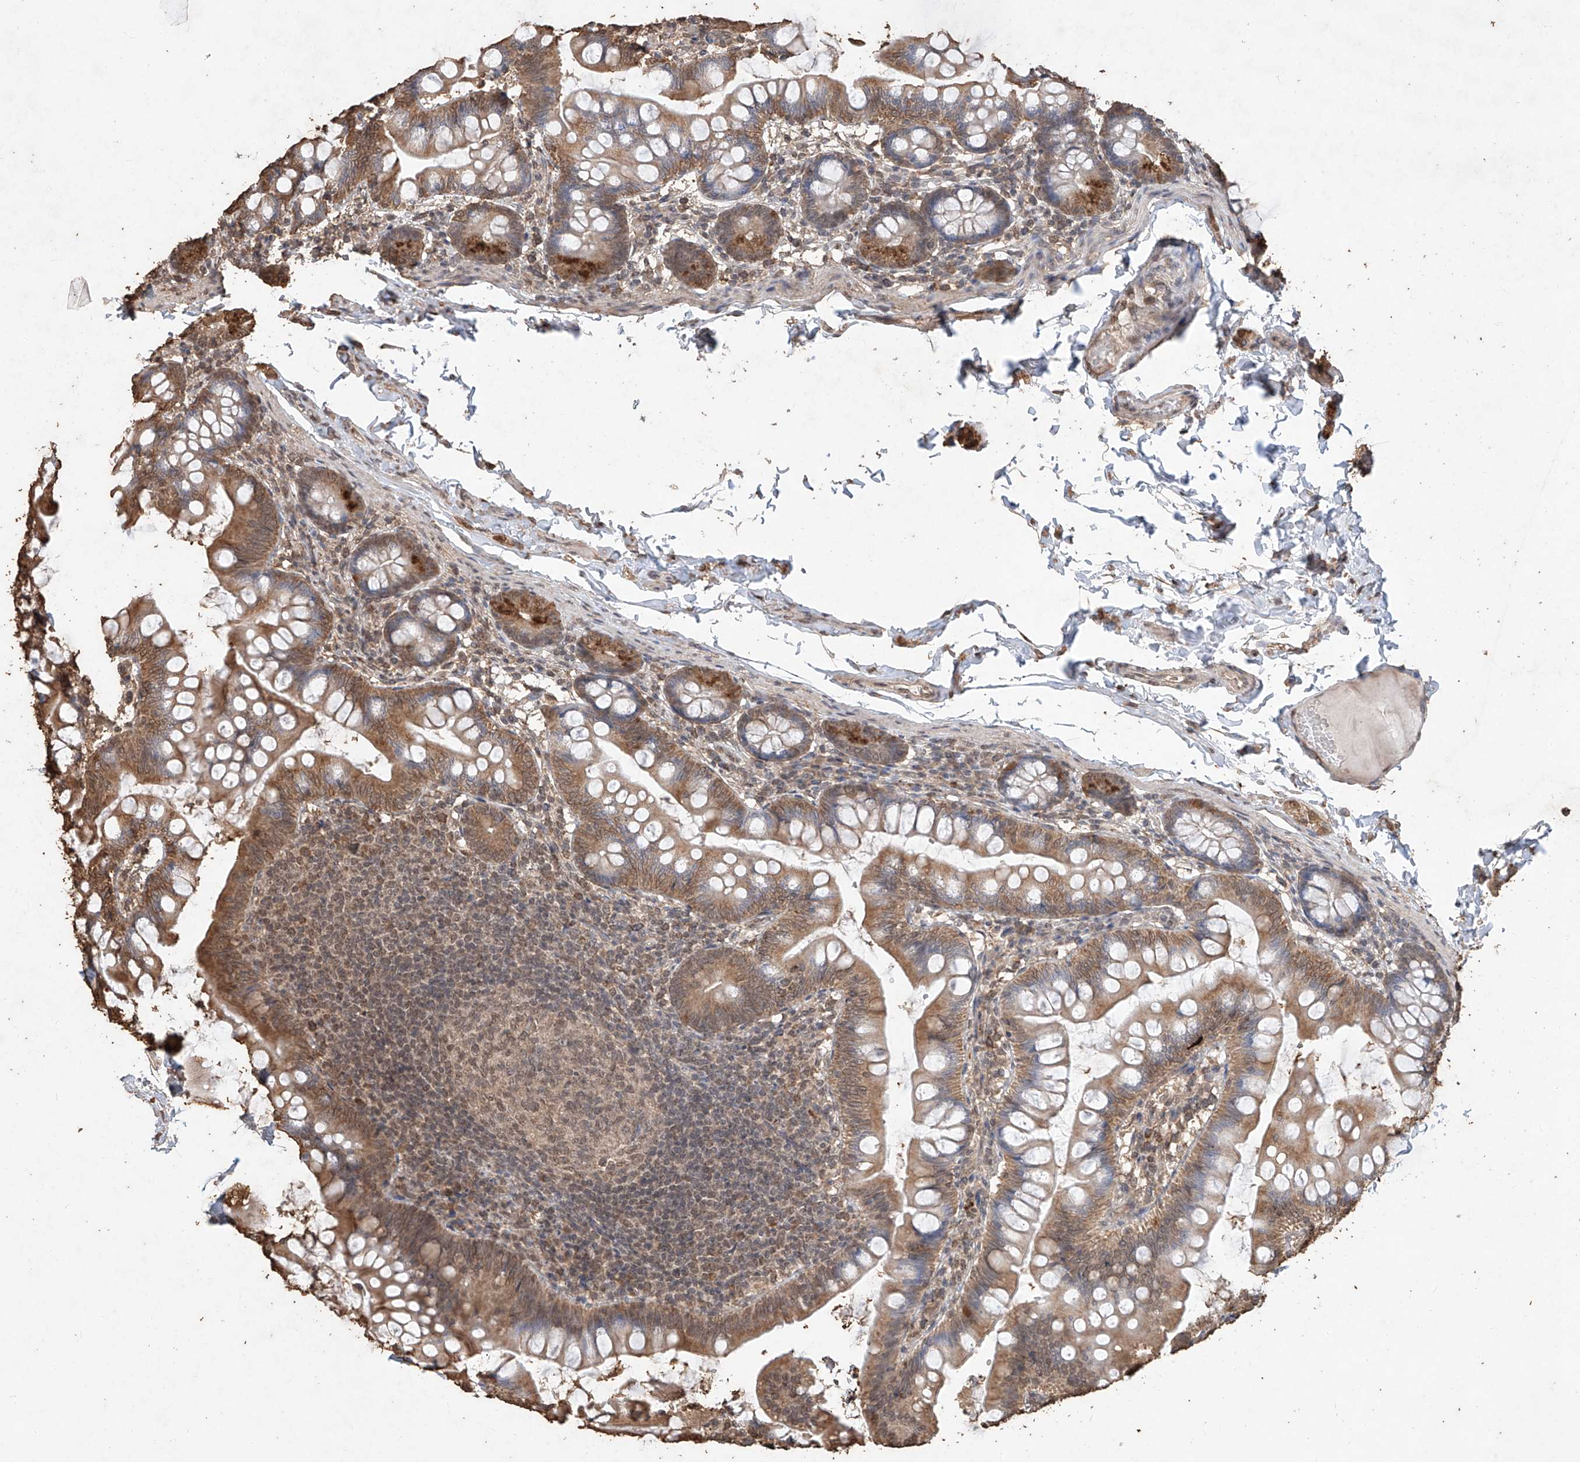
{"staining": {"intensity": "moderate", "quantity": "25%-75%", "location": "cytoplasmic/membranous"}, "tissue": "small intestine", "cell_type": "Glandular cells", "image_type": "normal", "snomed": [{"axis": "morphology", "description": "Normal tissue, NOS"}, {"axis": "topography", "description": "Small intestine"}], "caption": "This photomicrograph reveals normal small intestine stained with immunohistochemistry (IHC) to label a protein in brown. The cytoplasmic/membranous of glandular cells show moderate positivity for the protein. Nuclei are counter-stained blue.", "gene": "ELOVL1", "patient": {"sex": "male", "age": 7}}